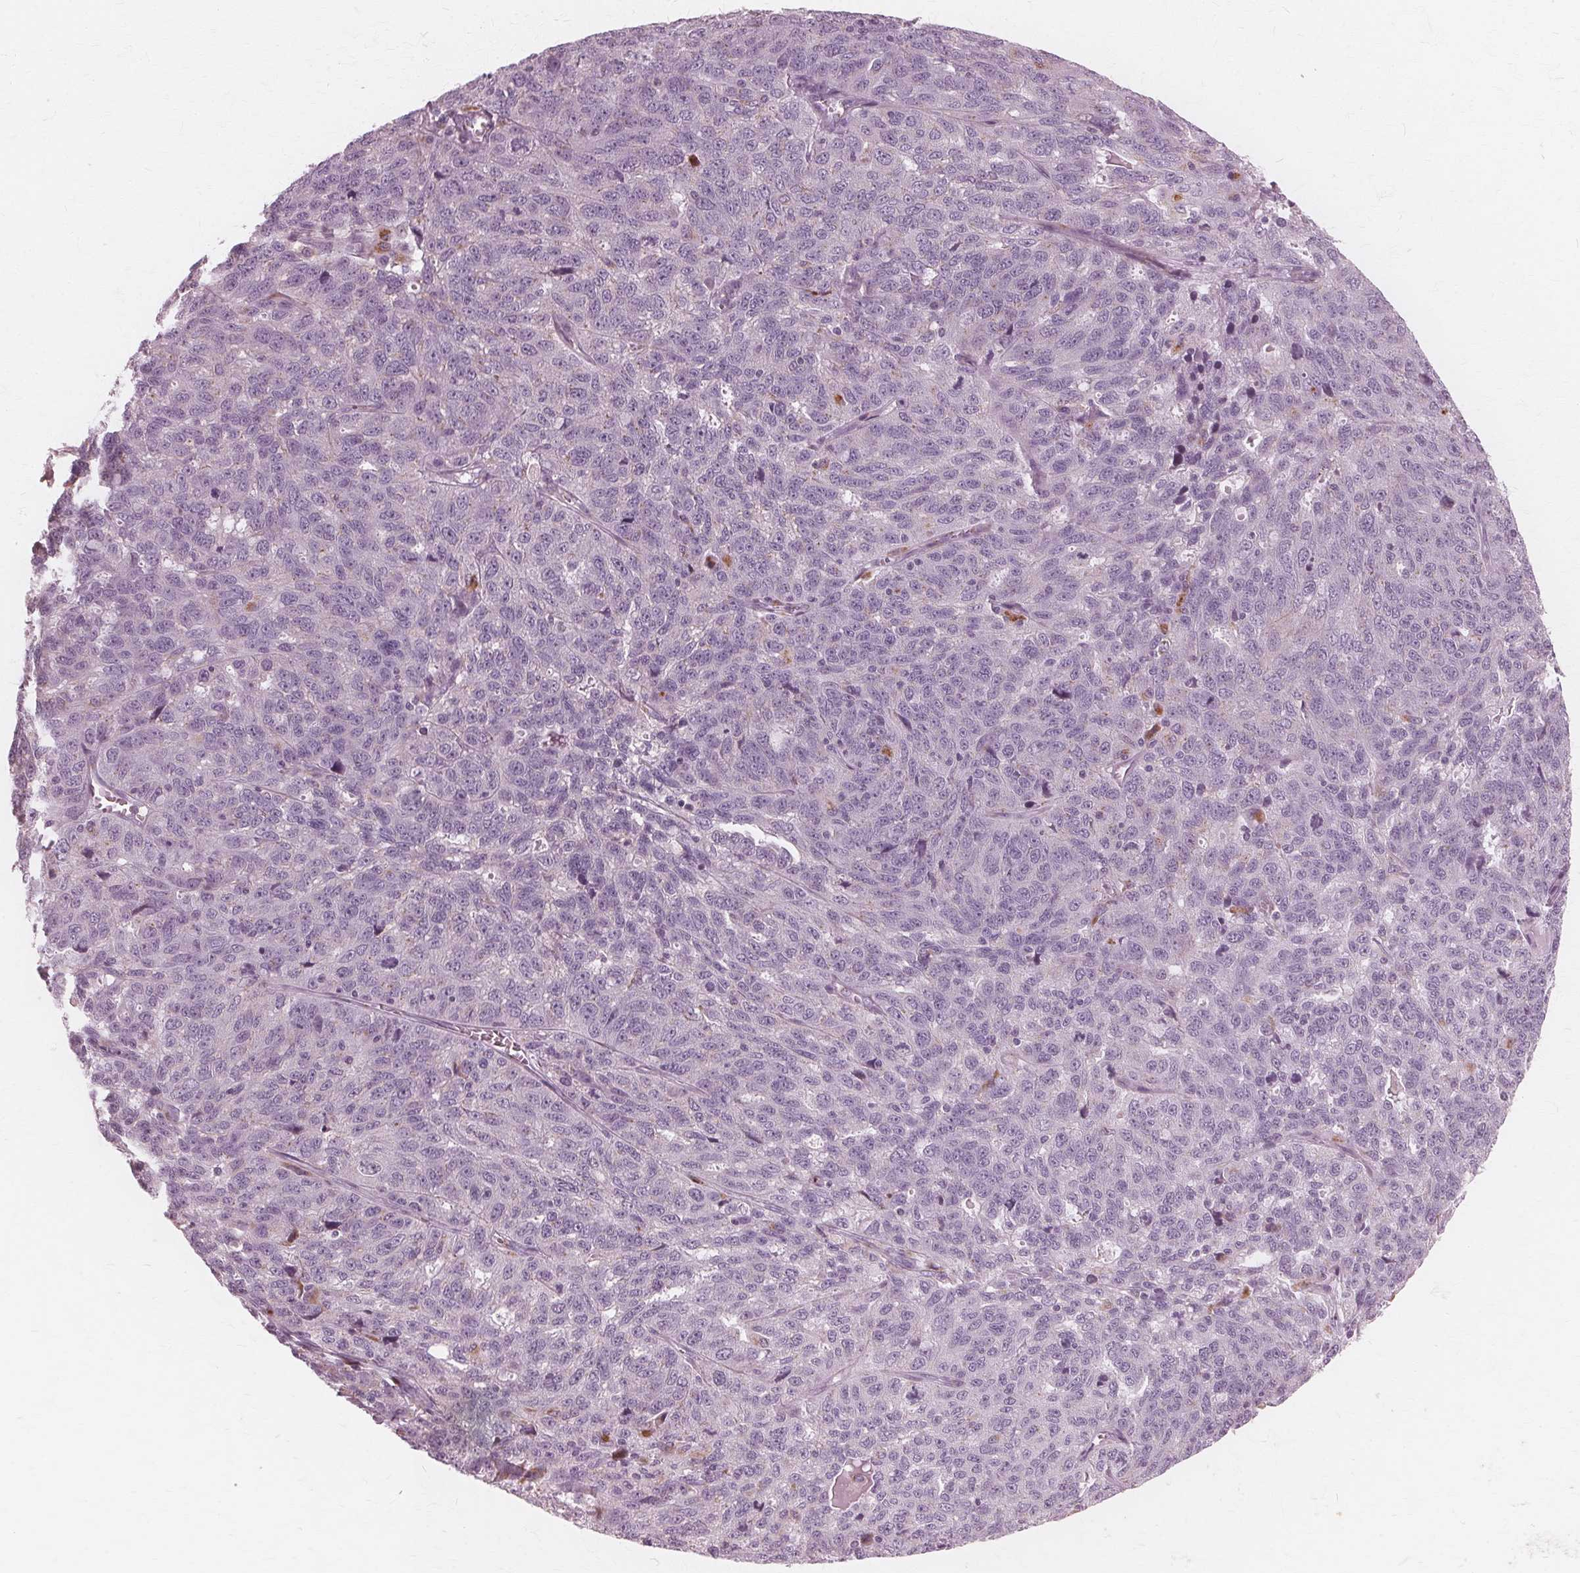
{"staining": {"intensity": "negative", "quantity": "none", "location": "none"}, "tissue": "ovarian cancer", "cell_type": "Tumor cells", "image_type": "cancer", "snomed": [{"axis": "morphology", "description": "Cystadenocarcinoma, serous, NOS"}, {"axis": "topography", "description": "Ovary"}], "caption": "The histopathology image demonstrates no staining of tumor cells in serous cystadenocarcinoma (ovarian).", "gene": "DNASE2", "patient": {"sex": "female", "age": 71}}